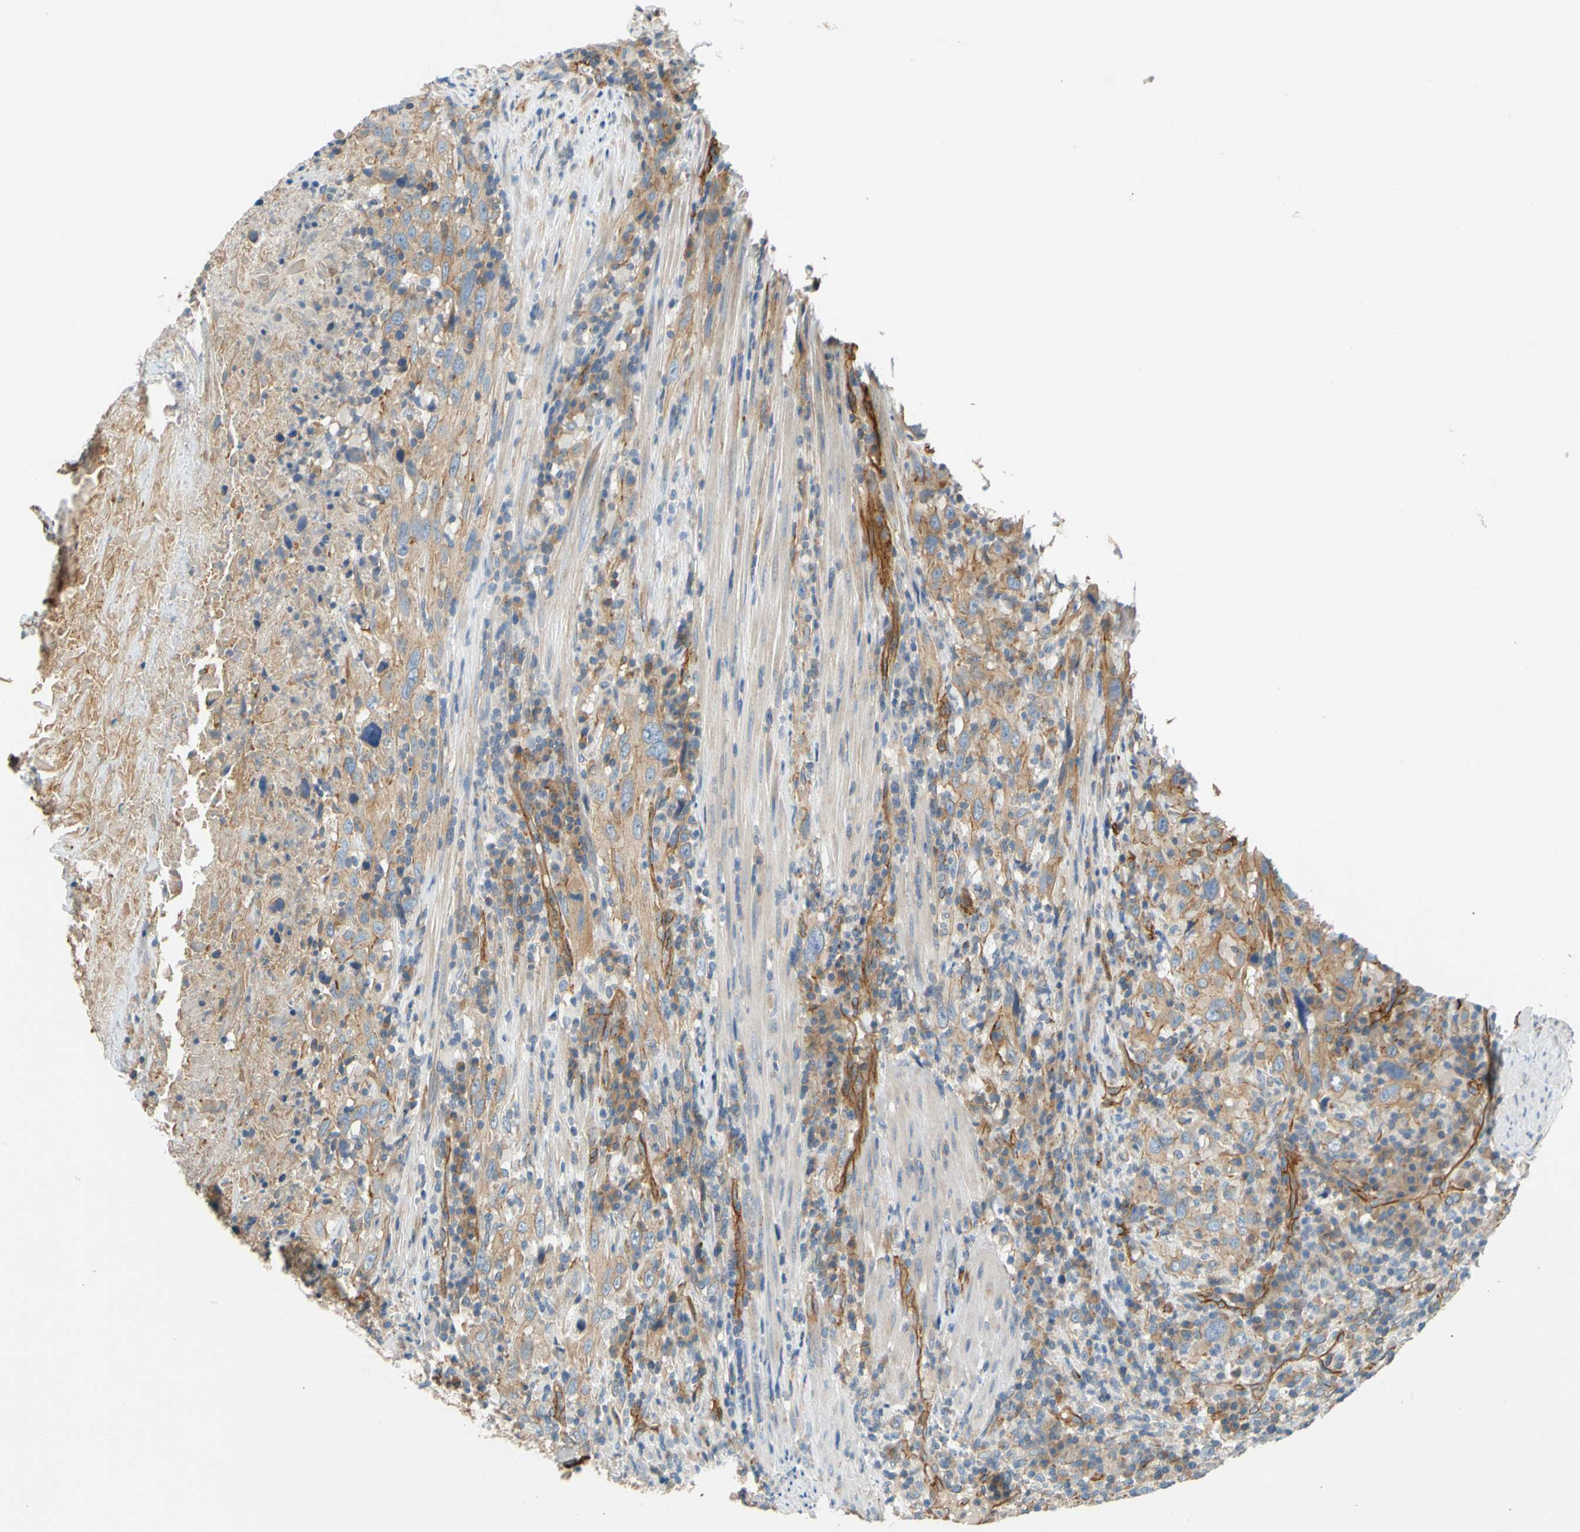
{"staining": {"intensity": "moderate", "quantity": "25%-75%", "location": "cytoplasmic/membranous"}, "tissue": "urothelial cancer", "cell_type": "Tumor cells", "image_type": "cancer", "snomed": [{"axis": "morphology", "description": "Urothelial carcinoma, High grade"}, {"axis": "topography", "description": "Urinary bladder"}], "caption": "Protein staining by IHC displays moderate cytoplasmic/membranous expression in approximately 25%-75% of tumor cells in urothelial cancer.", "gene": "SPTAN1", "patient": {"sex": "male", "age": 61}}